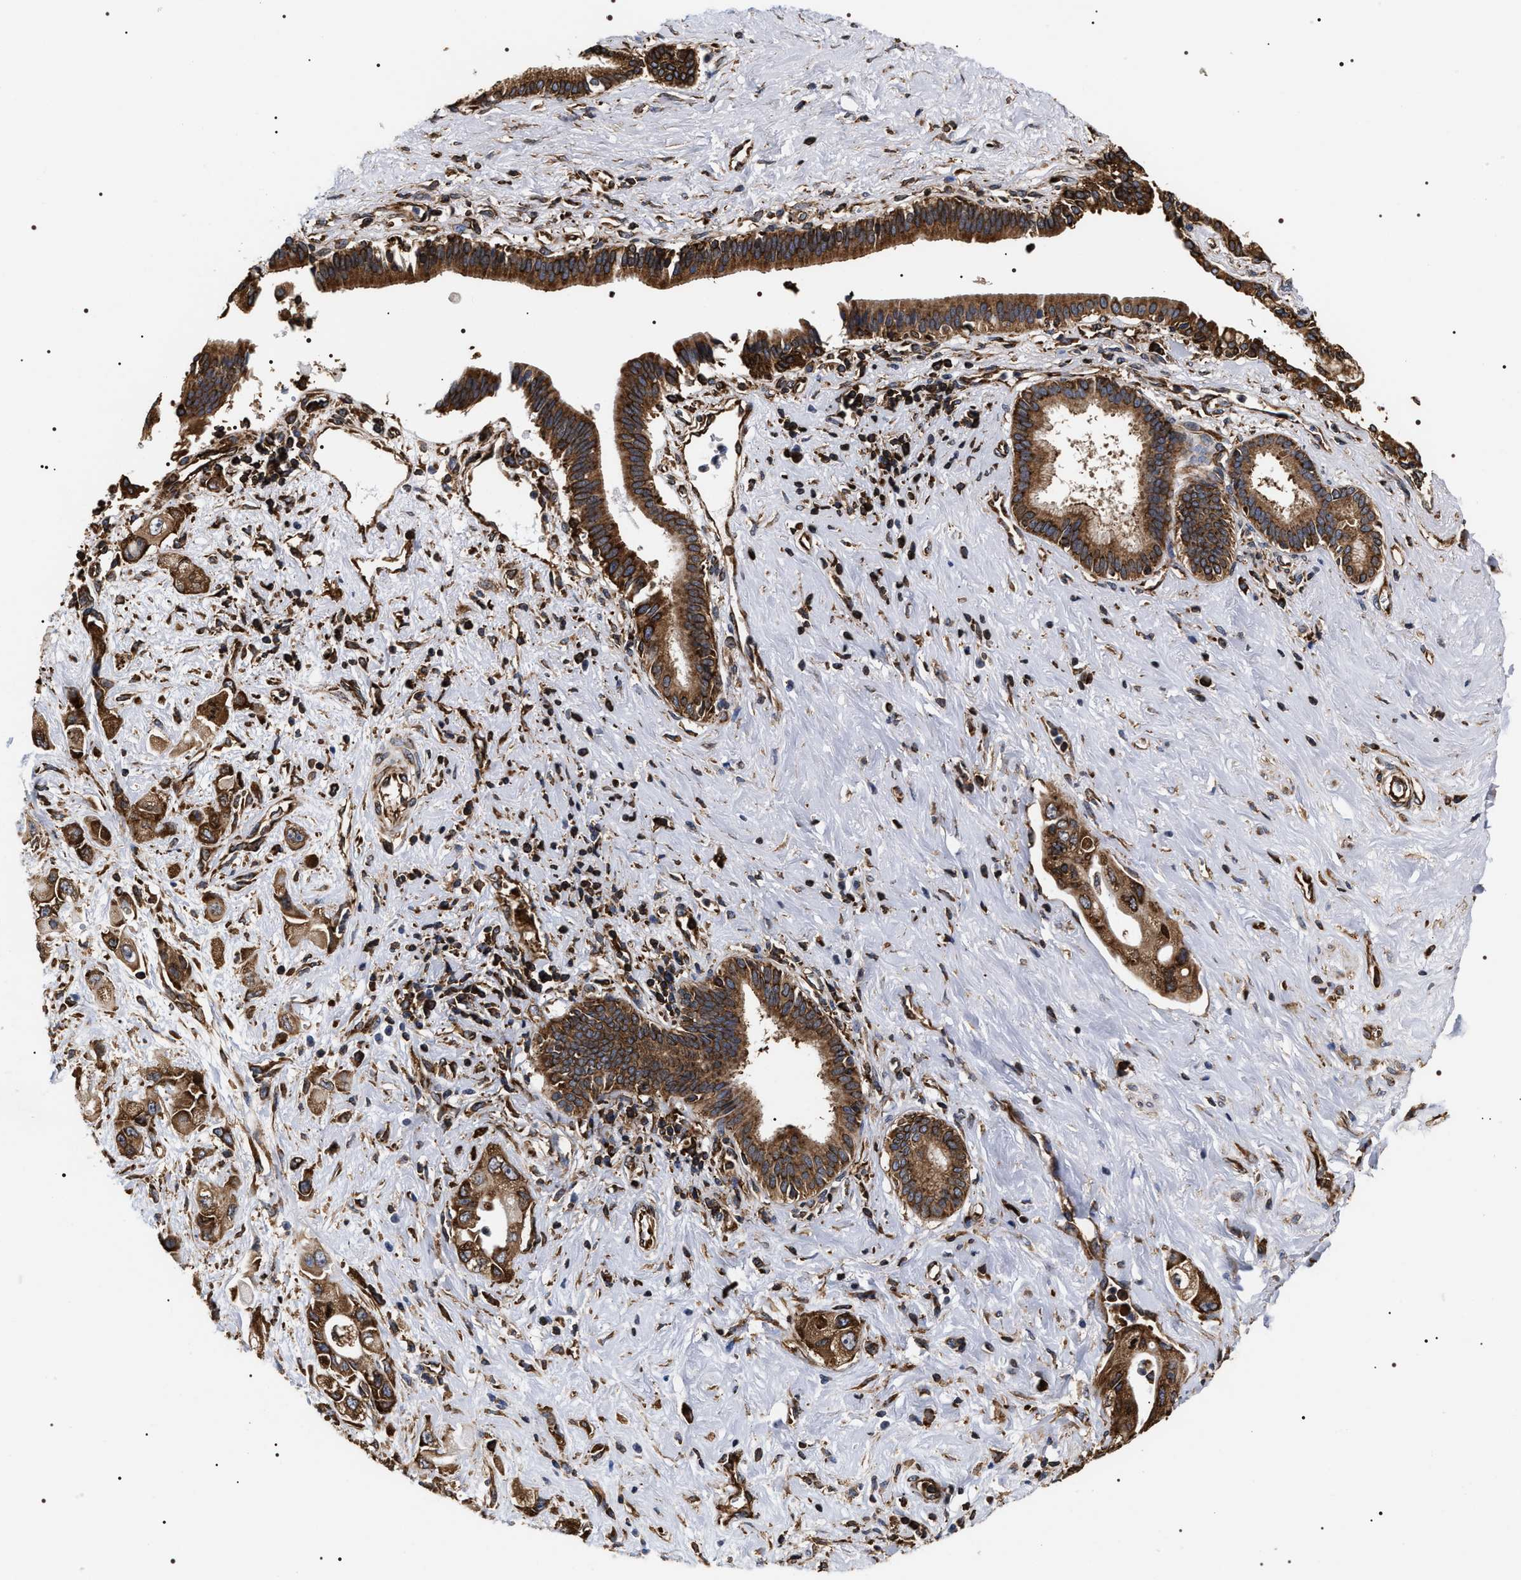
{"staining": {"intensity": "strong", "quantity": ">75%", "location": "cytoplasmic/membranous"}, "tissue": "pancreatic cancer", "cell_type": "Tumor cells", "image_type": "cancer", "snomed": [{"axis": "morphology", "description": "Adenocarcinoma, NOS"}, {"axis": "topography", "description": "Pancreas"}], "caption": "IHC histopathology image of pancreatic adenocarcinoma stained for a protein (brown), which demonstrates high levels of strong cytoplasmic/membranous expression in about >75% of tumor cells.", "gene": "SERBP1", "patient": {"sex": "female", "age": 66}}